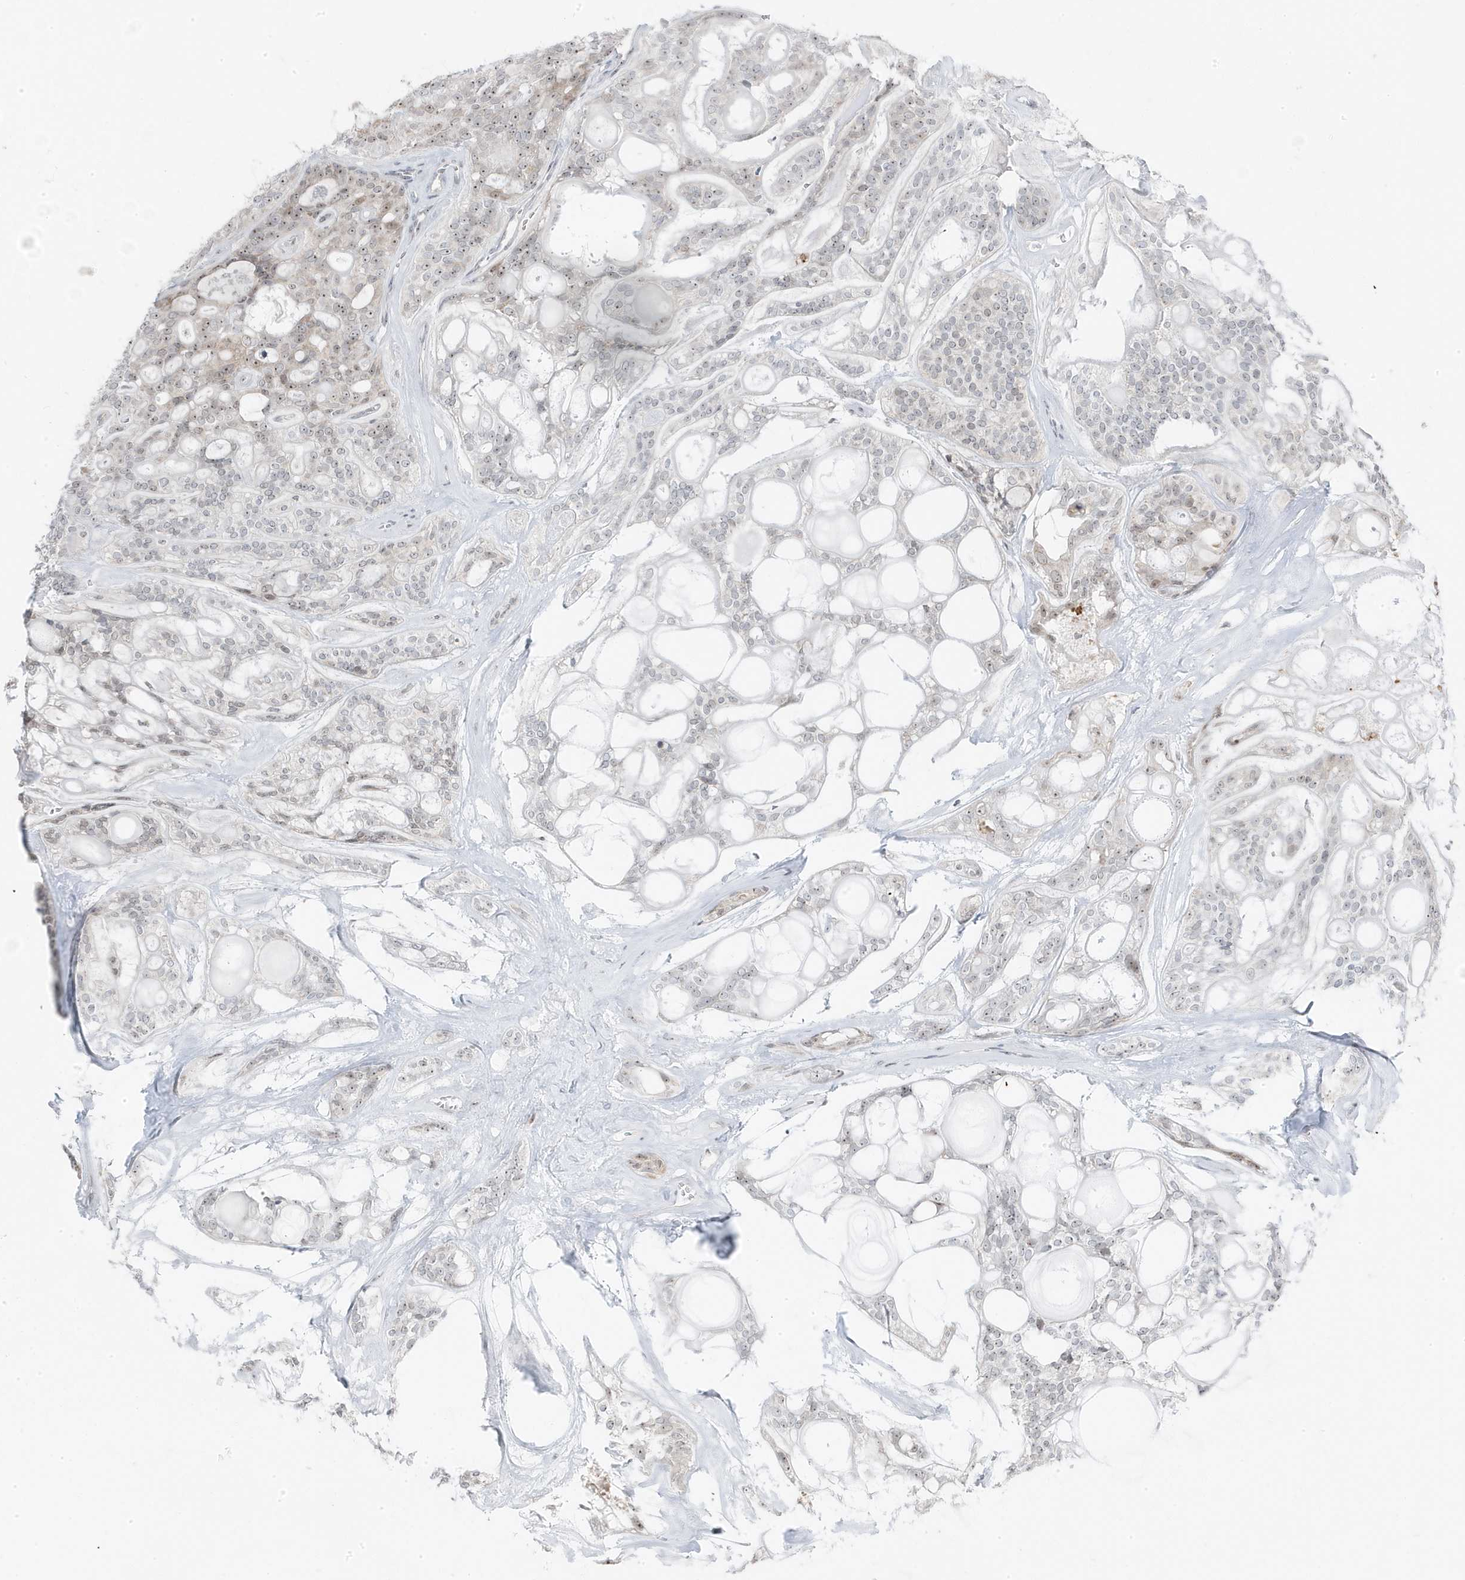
{"staining": {"intensity": "moderate", "quantity": "<25%", "location": "nuclear"}, "tissue": "head and neck cancer", "cell_type": "Tumor cells", "image_type": "cancer", "snomed": [{"axis": "morphology", "description": "Adenocarcinoma, NOS"}, {"axis": "topography", "description": "Head-Neck"}], "caption": "High-magnification brightfield microscopy of head and neck adenocarcinoma stained with DAB (3,3'-diaminobenzidine) (brown) and counterstained with hematoxylin (blue). tumor cells exhibit moderate nuclear staining is appreciated in about<25% of cells.", "gene": "TSEN15", "patient": {"sex": "male", "age": 66}}